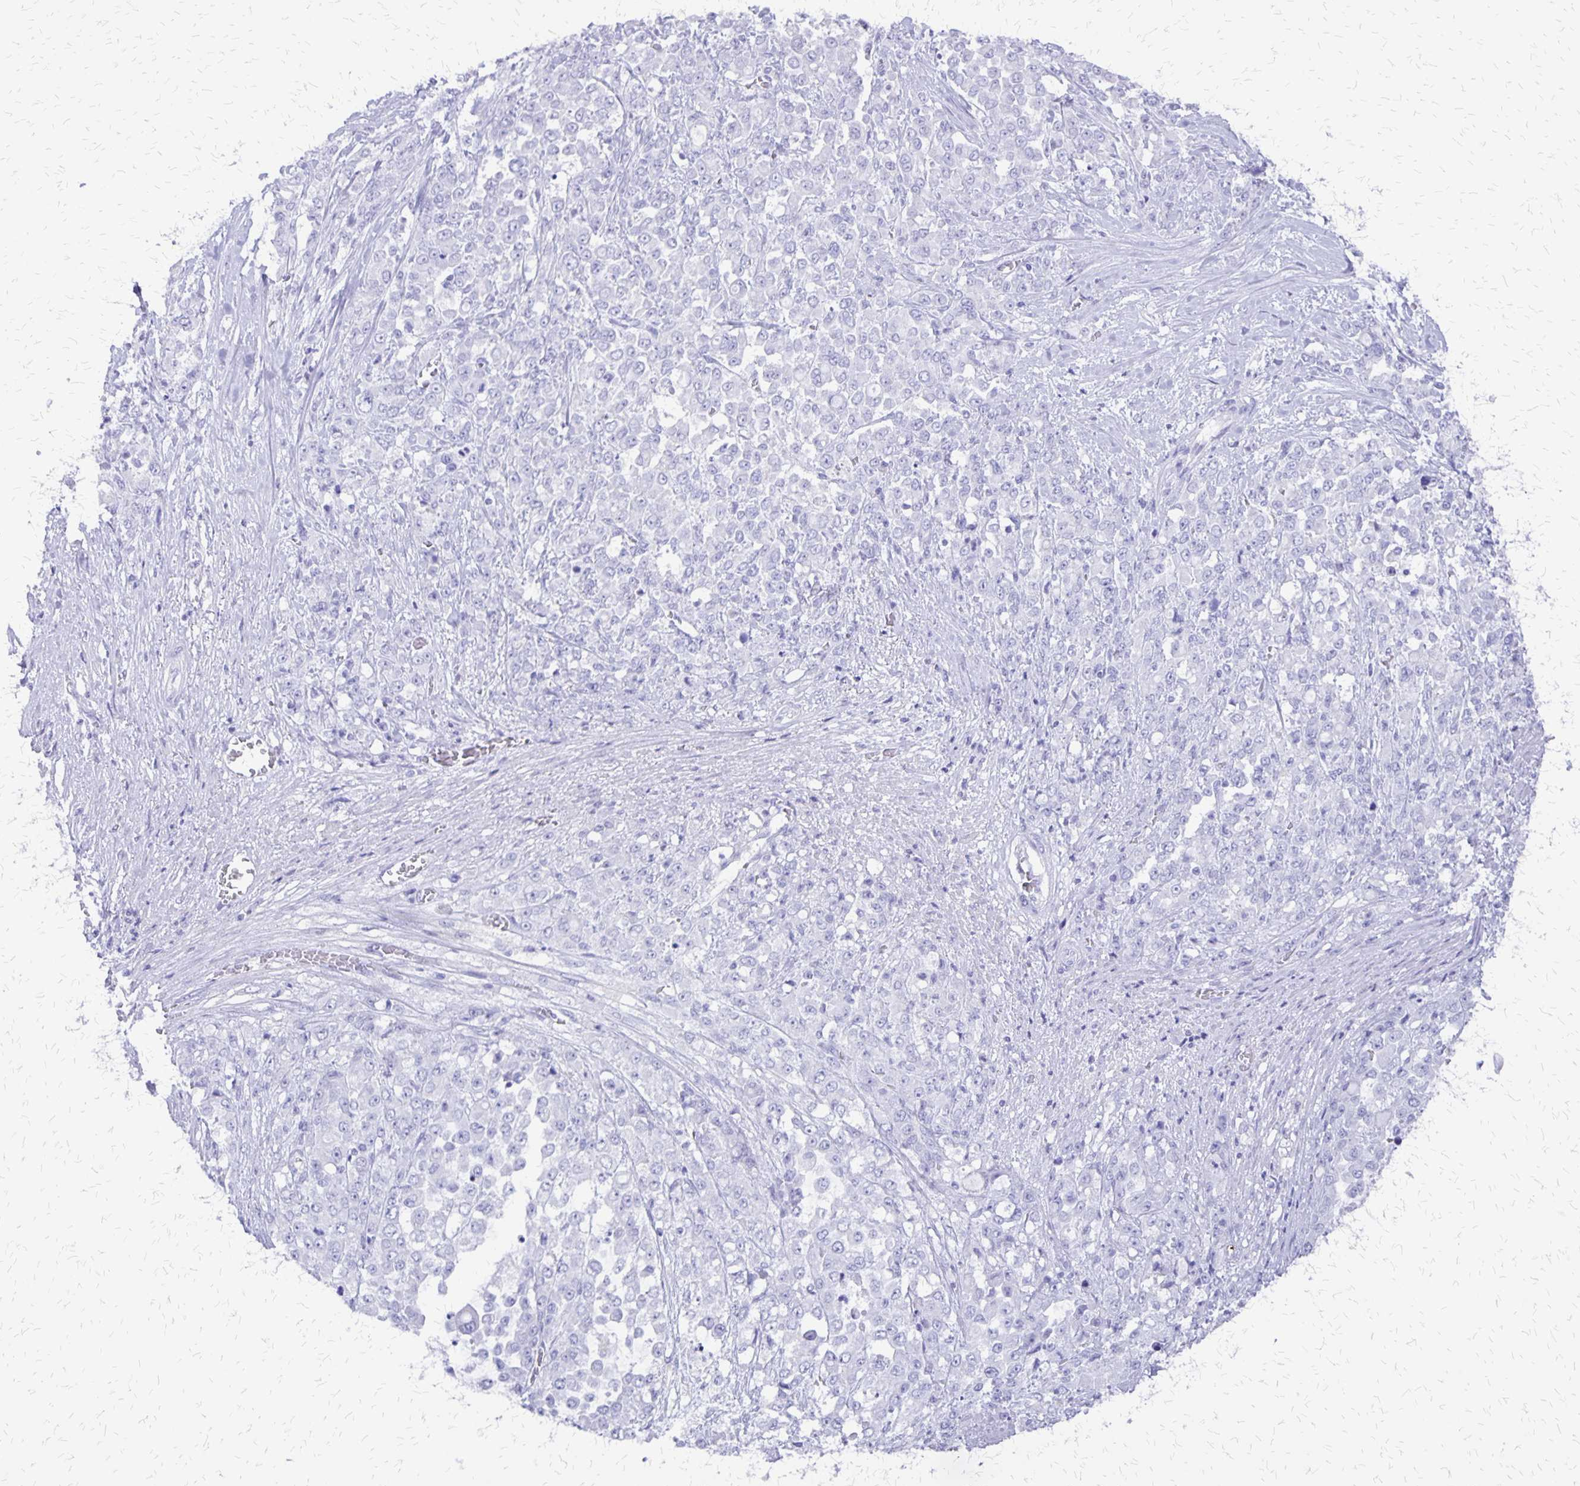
{"staining": {"intensity": "negative", "quantity": "none", "location": "none"}, "tissue": "stomach cancer", "cell_type": "Tumor cells", "image_type": "cancer", "snomed": [{"axis": "morphology", "description": "Adenocarcinoma, NOS"}, {"axis": "topography", "description": "Stomach"}], "caption": "A histopathology image of human stomach cancer is negative for staining in tumor cells. The staining was performed using DAB (3,3'-diaminobenzidine) to visualize the protein expression in brown, while the nuclei were stained in blue with hematoxylin (Magnification: 20x).", "gene": "SLC13A2", "patient": {"sex": "female", "age": 76}}